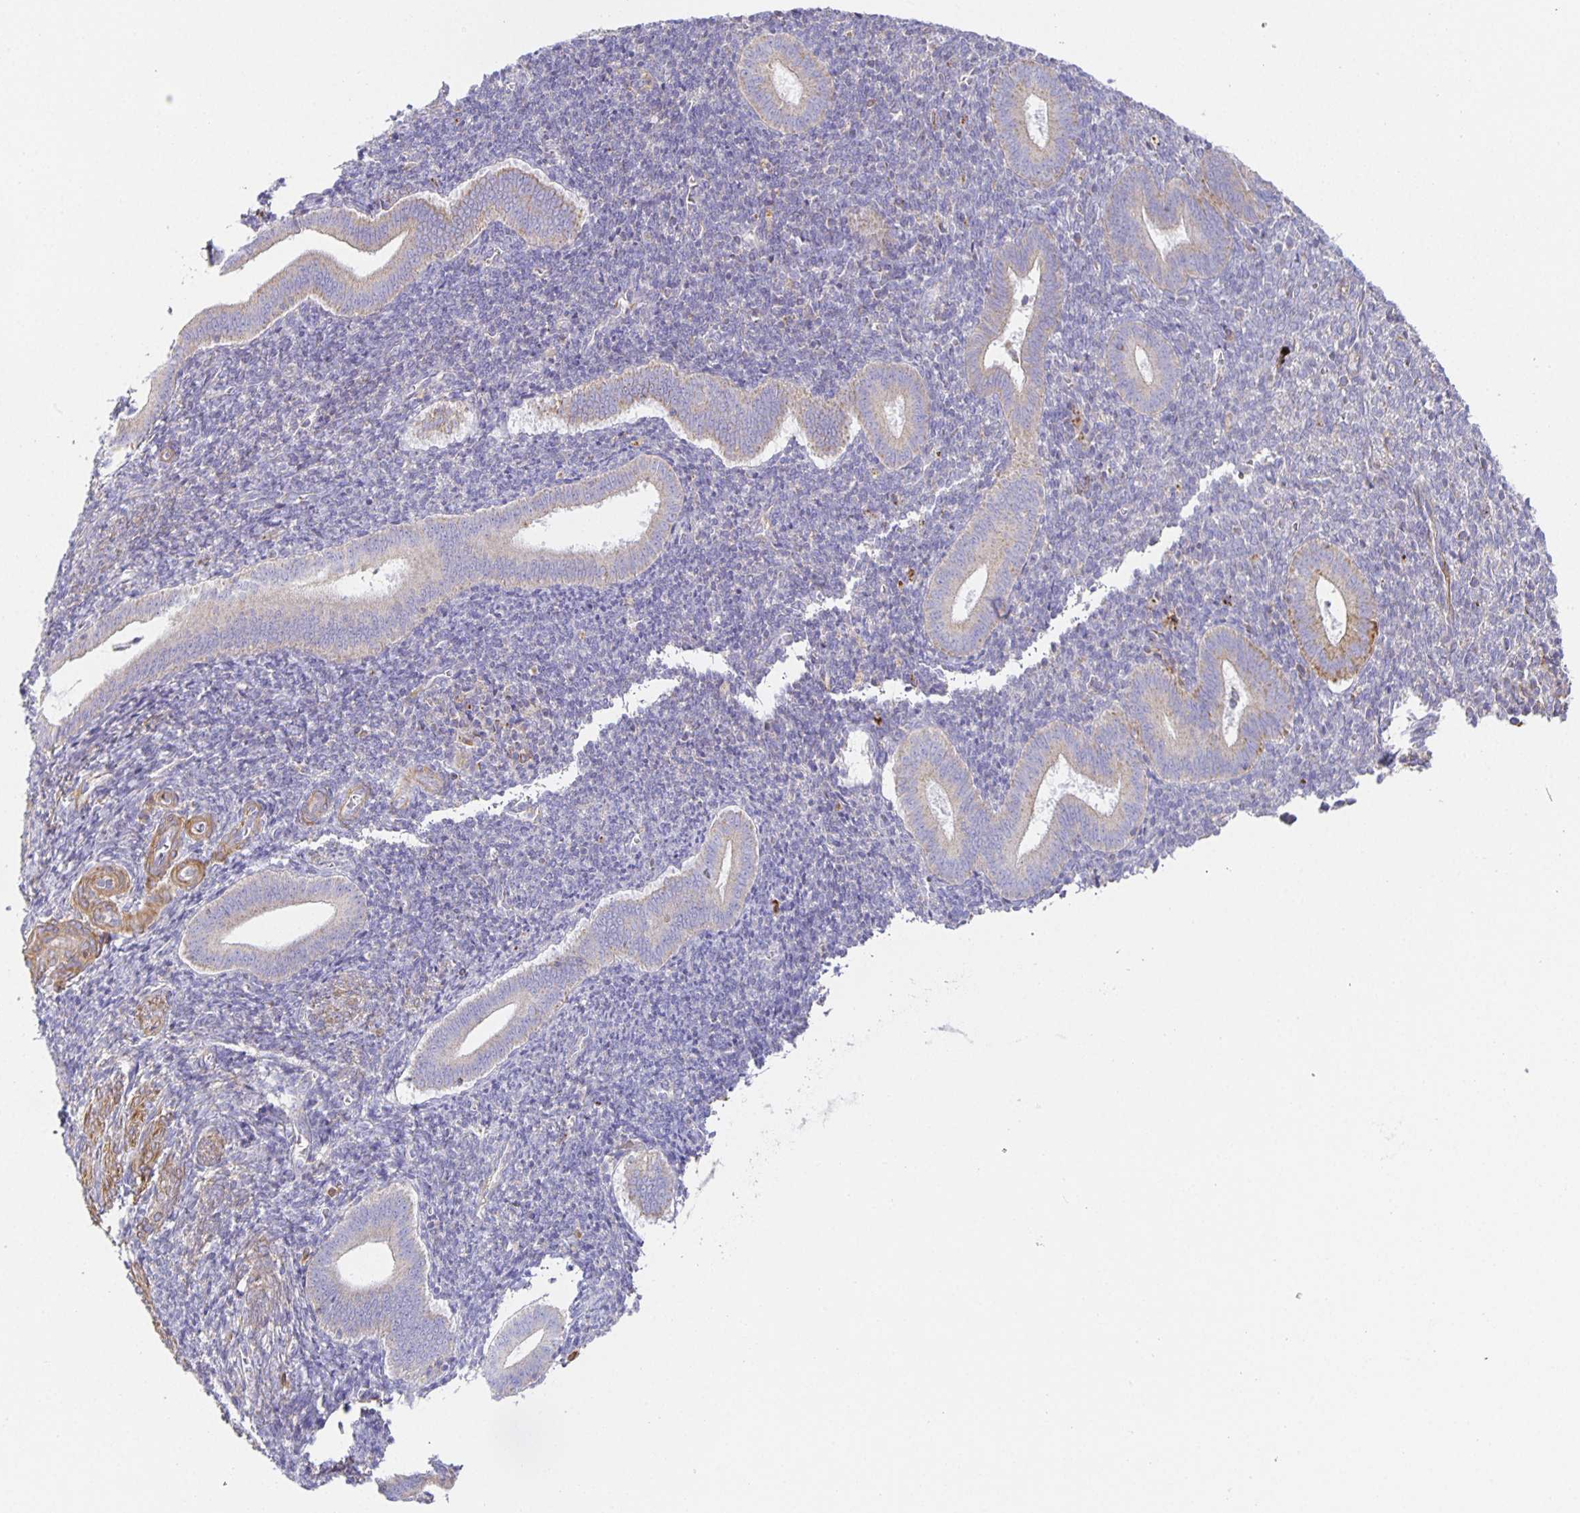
{"staining": {"intensity": "negative", "quantity": "none", "location": "none"}, "tissue": "endometrium", "cell_type": "Cells in endometrial stroma", "image_type": "normal", "snomed": [{"axis": "morphology", "description": "Normal tissue, NOS"}, {"axis": "topography", "description": "Endometrium"}], "caption": "Endometrium was stained to show a protein in brown. There is no significant expression in cells in endometrial stroma. (DAB immunohistochemistry, high magnification).", "gene": "FLRT3", "patient": {"sex": "female", "age": 25}}